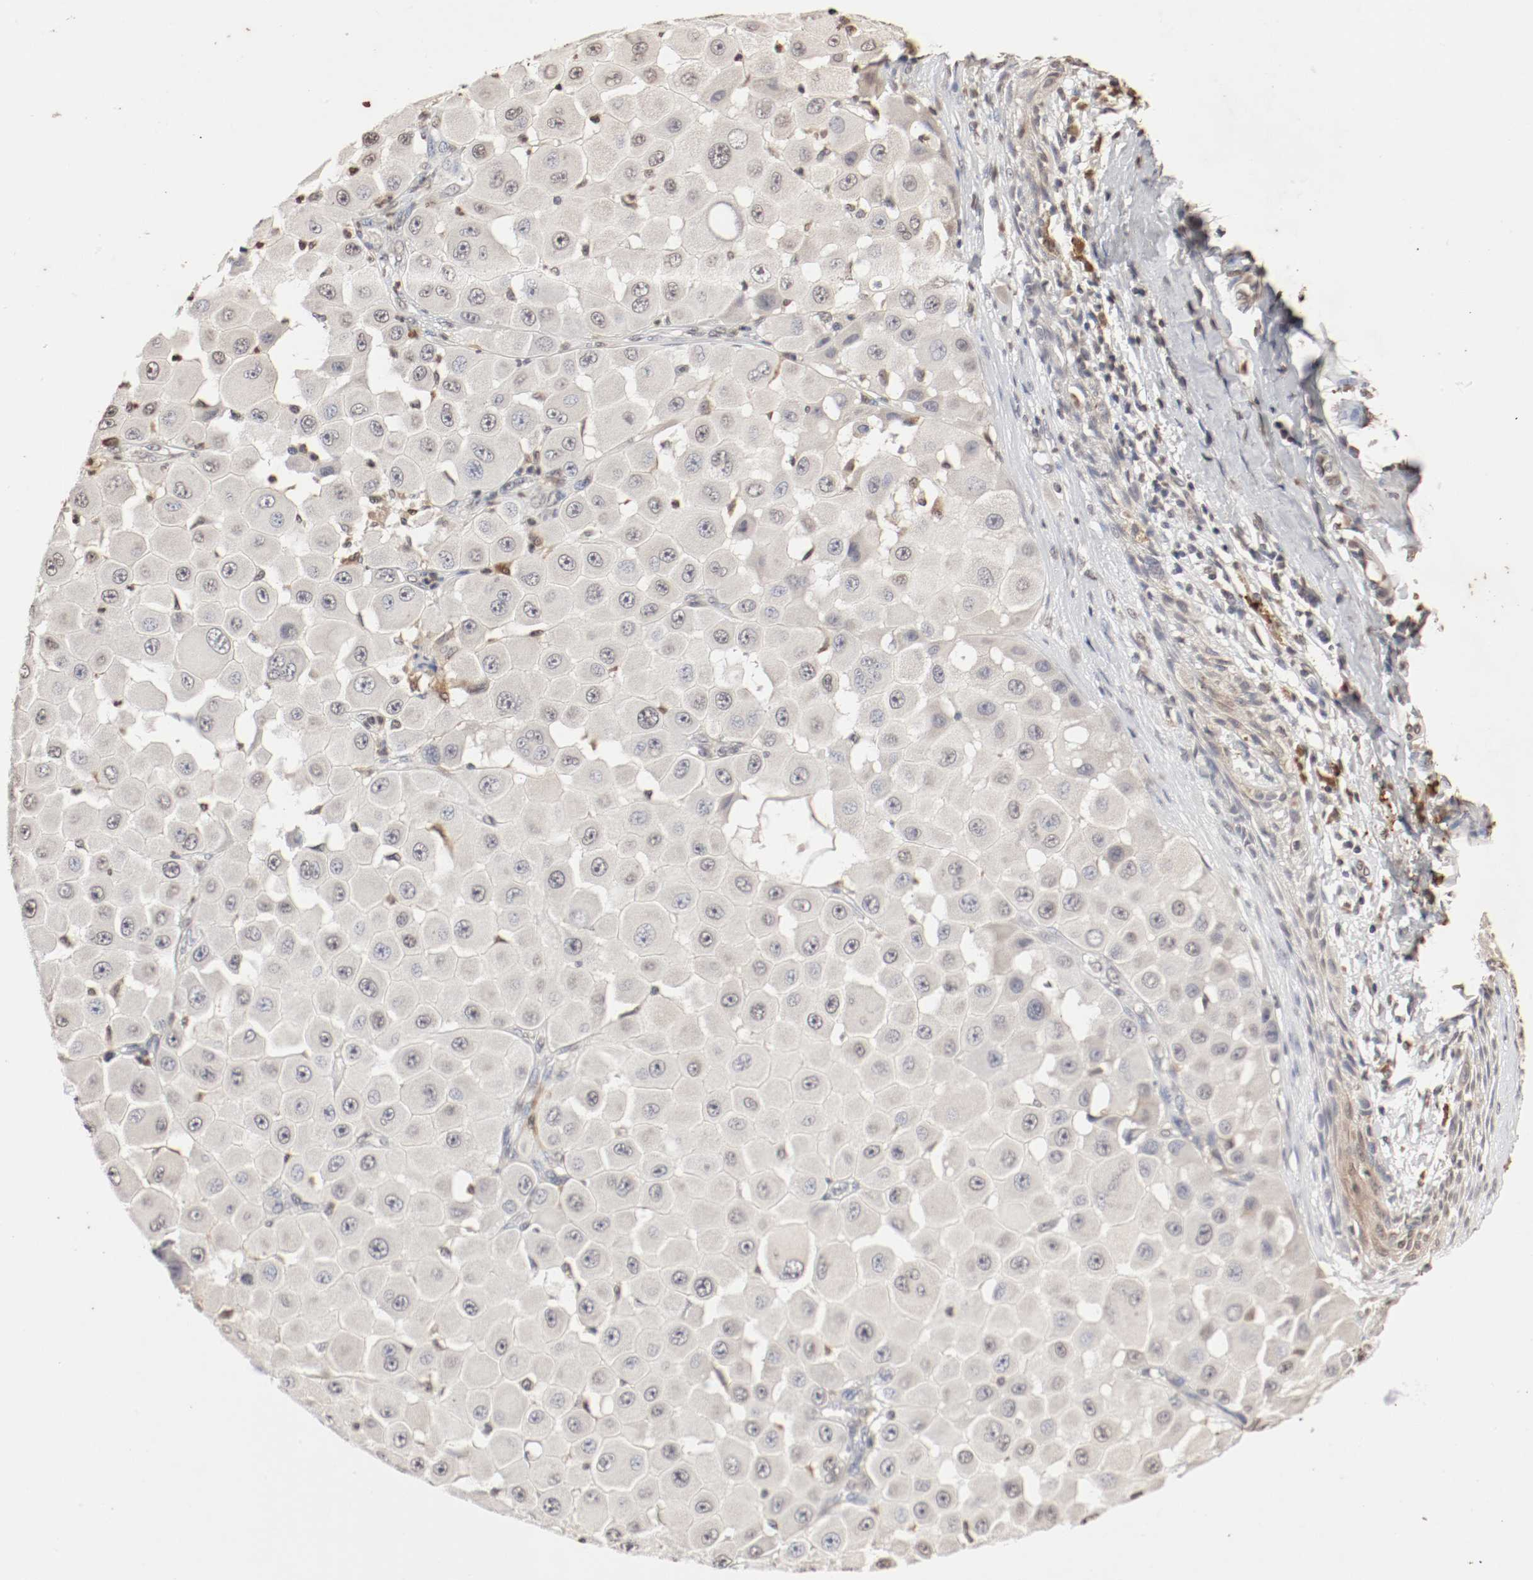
{"staining": {"intensity": "negative", "quantity": "none", "location": "none"}, "tissue": "melanoma", "cell_type": "Tumor cells", "image_type": "cancer", "snomed": [{"axis": "morphology", "description": "Malignant melanoma, NOS"}, {"axis": "topography", "description": "Skin"}], "caption": "Immunohistochemical staining of melanoma shows no significant staining in tumor cells.", "gene": "WASL", "patient": {"sex": "female", "age": 81}}